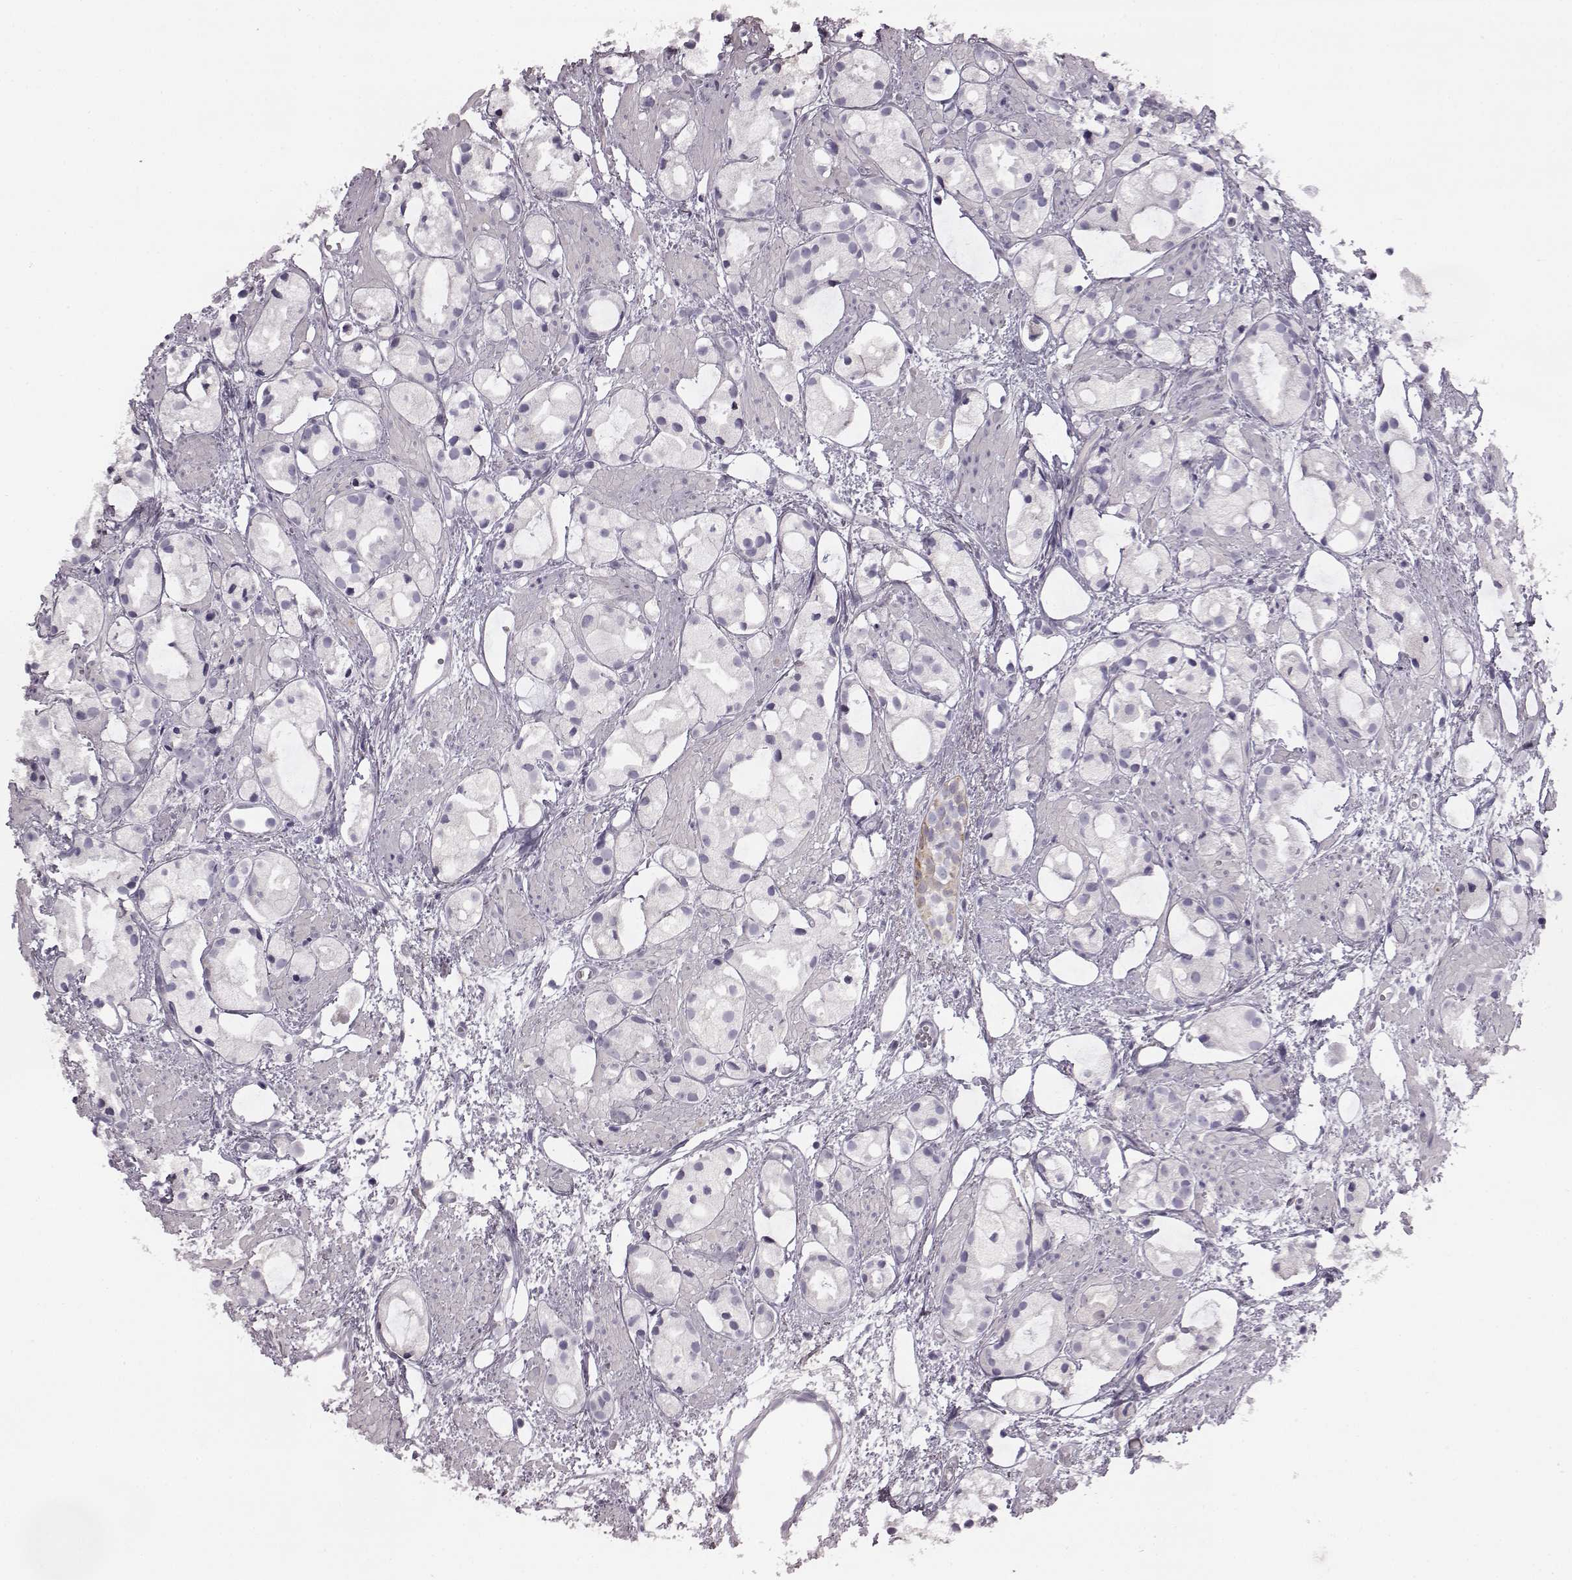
{"staining": {"intensity": "negative", "quantity": "none", "location": "none"}, "tissue": "prostate cancer", "cell_type": "Tumor cells", "image_type": "cancer", "snomed": [{"axis": "morphology", "description": "Adenocarcinoma, High grade"}, {"axis": "topography", "description": "Prostate"}], "caption": "Tumor cells show no significant positivity in high-grade adenocarcinoma (prostate).", "gene": "ODAD4", "patient": {"sex": "male", "age": 85}}